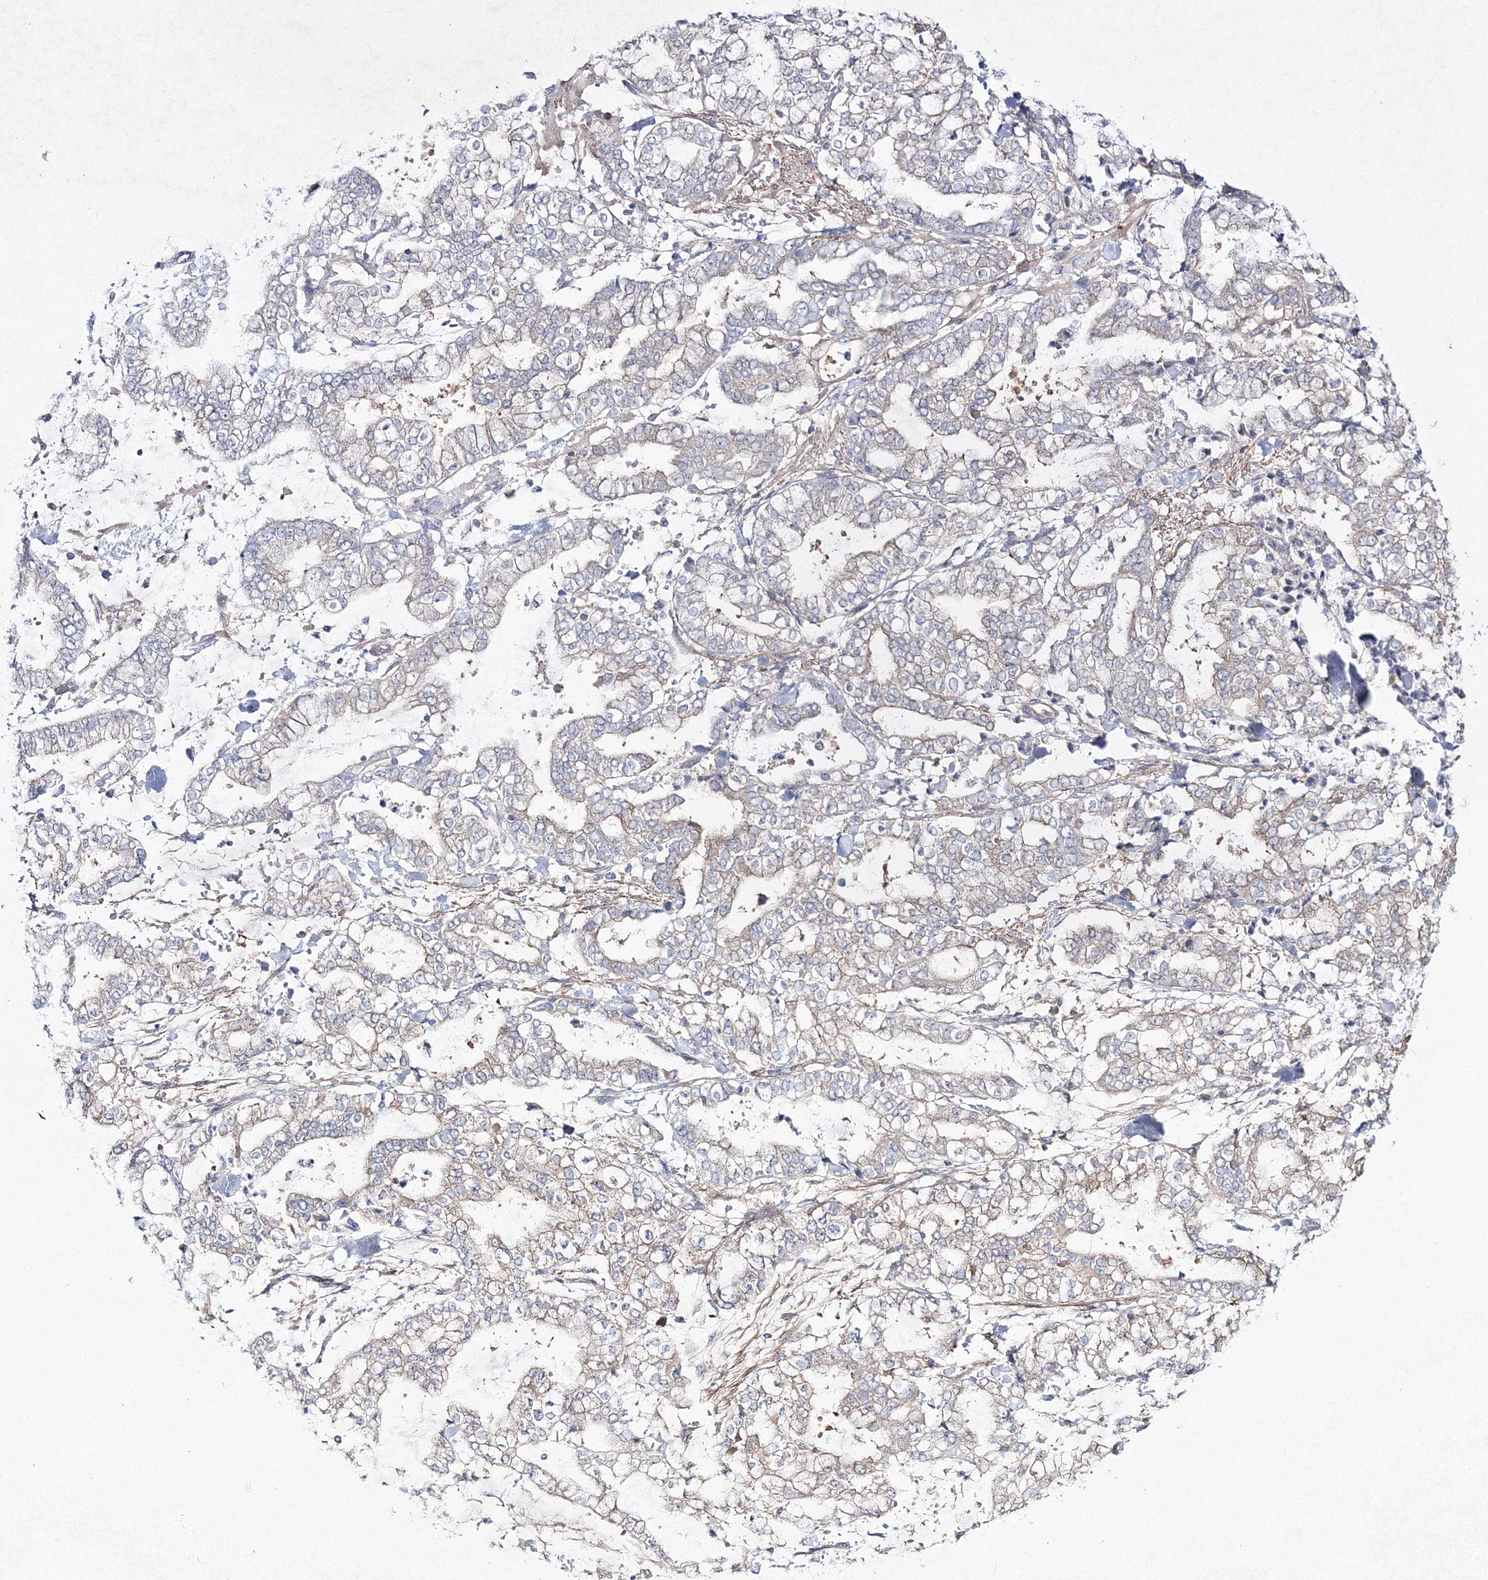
{"staining": {"intensity": "weak", "quantity": "<25%", "location": "cytoplasmic/membranous"}, "tissue": "stomach cancer", "cell_type": "Tumor cells", "image_type": "cancer", "snomed": [{"axis": "morphology", "description": "Normal tissue, NOS"}, {"axis": "morphology", "description": "Adenocarcinoma, NOS"}, {"axis": "topography", "description": "Stomach, upper"}, {"axis": "topography", "description": "Stomach"}], "caption": "The histopathology image displays no significant staining in tumor cells of stomach cancer. (DAB (3,3'-diaminobenzidine) immunohistochemistry visualized using brightfield microscopy, high magnification).", "gene": "IPMK", "patient": {"sex": "male", "age": 76}}